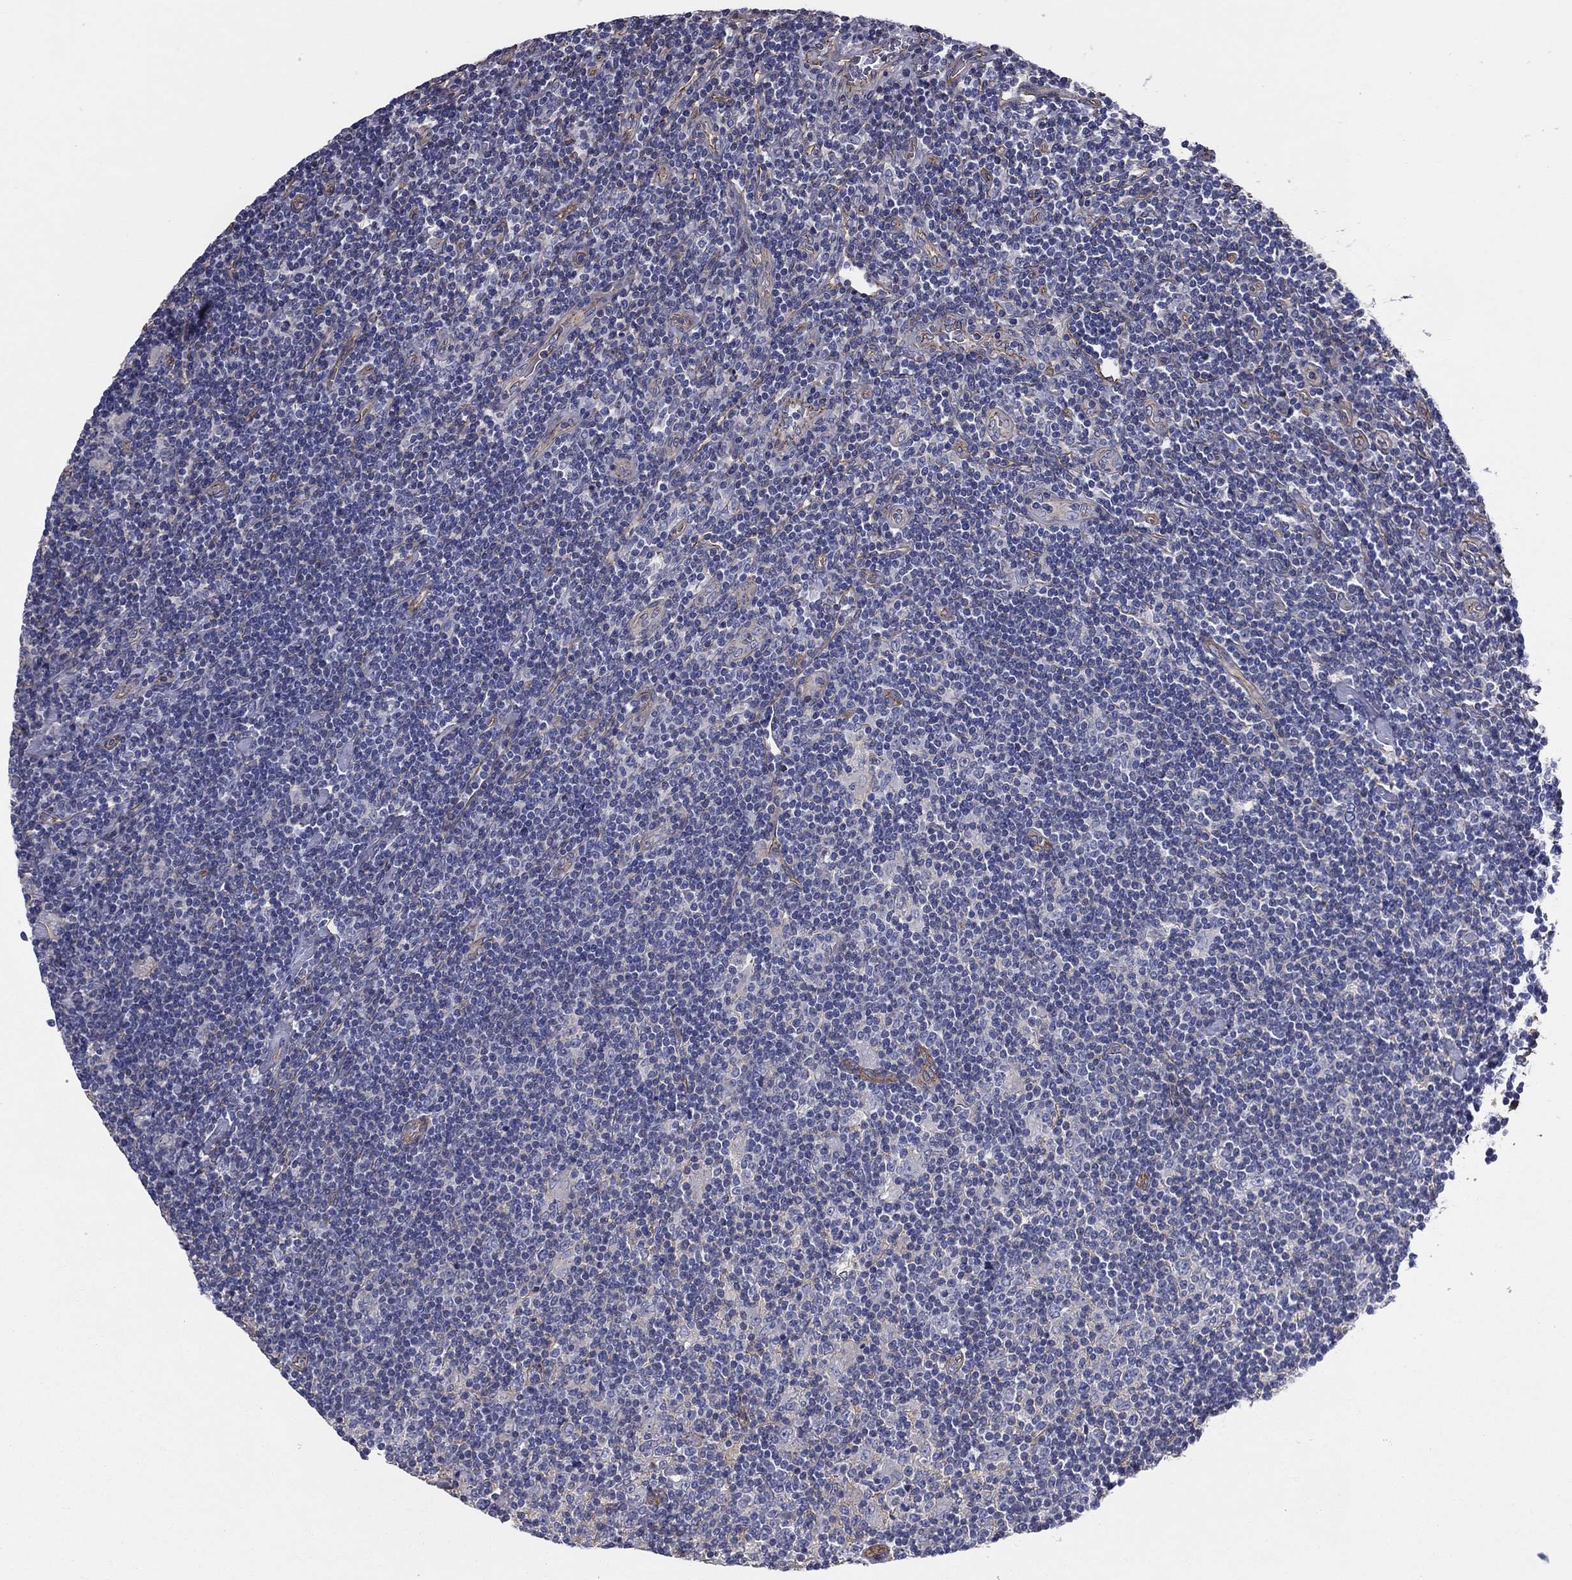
{"staining": {"intensity": "negative", "quantity": "none", "location": "none"}, "tissue": "lymphoma", "cell_type": "Tumor cells", "image_type": "cancer", "snomed": [{"axis": "morphology", "description": "Hodgkin's disease, NOS"}, {"axis": "topography", "description": "Lymph node"}], "caption": "The micrograph demonstrates no significant staining in tumor cells of Hodgkin's disease.", "gene": "TCHH", "patient": {"sex": "male", "age": 40}}